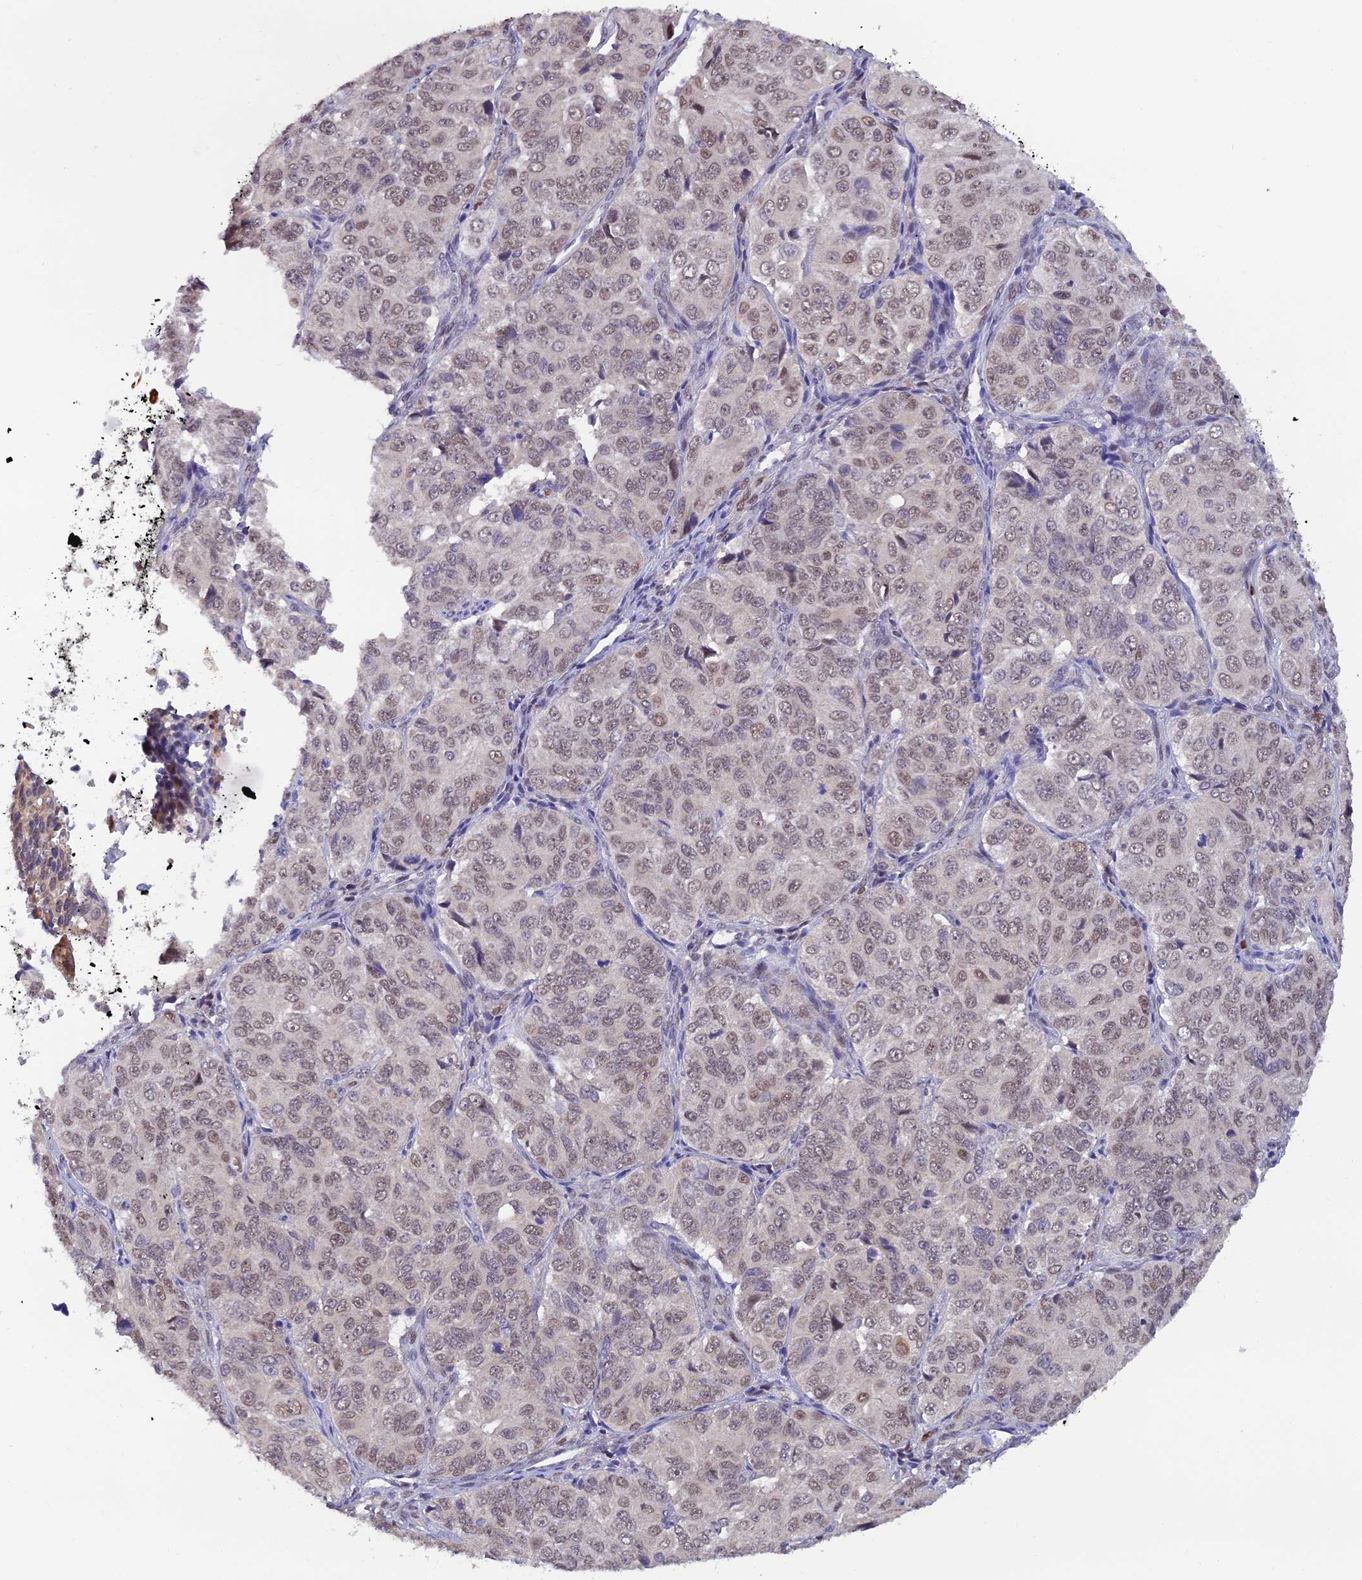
{"staining": {"intensity": "weak", "quantity": ">75%", "location": "nuclear"}, "tissue": "ovarian cancer", "cell_type": "Tumor cells", "image_type": "cancer", "snomed": [{"axis": "morphology", "description": "Carcinoma, endometroid"}, {"axis": "topography", "description": "Ovary"}], "caption": "Human ovarian cancer (endometroid carcinoma) stained for a protein (brown) demonstrates weak nuclear positive expression in approximately >75% of tumor cells.", "gene": "FASTKD5", "patient": {"sex": "female", "age": 51}}